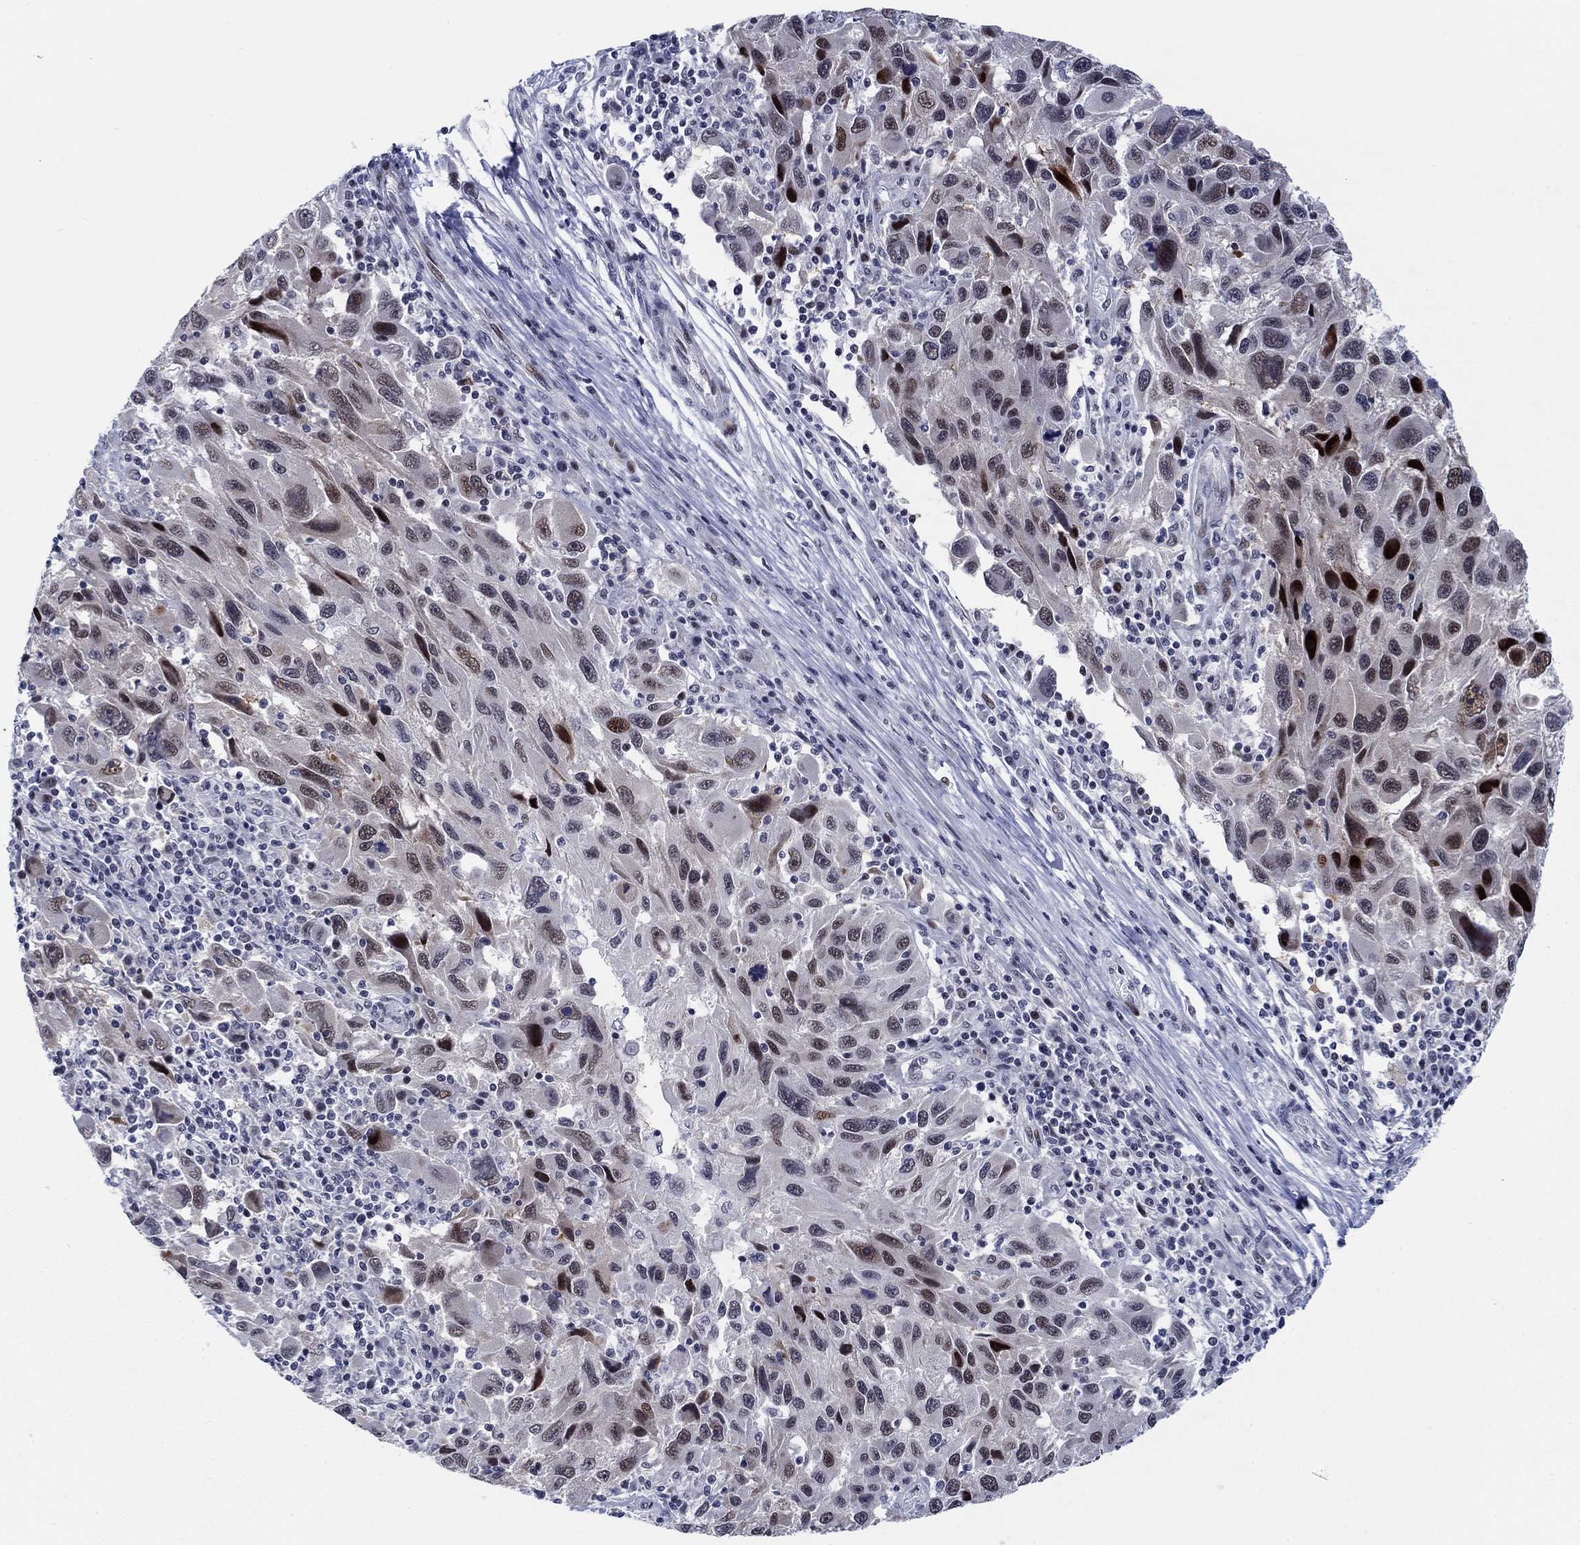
{"staining": {"intensity": "strong", "quantity": "<25%", "location": "nuclear"}, "tissue": "melanoma", "cell_type": "Tumor cells", "image_type": "cancer", "snomed": [{"axis": "morphology", "description": "Malignant melanoma, NOS"}, {"axis": "topography", "description": "Skin"}], "caption": "Immunohistochemistry image of human malignant melanoma stained for a protein (brown), which demonstrates medium levels of strong nuclear staining in approximately <25% of tumor cells.", "gene": "NEU3", "patient": {"sex": "male", "age": 53}}